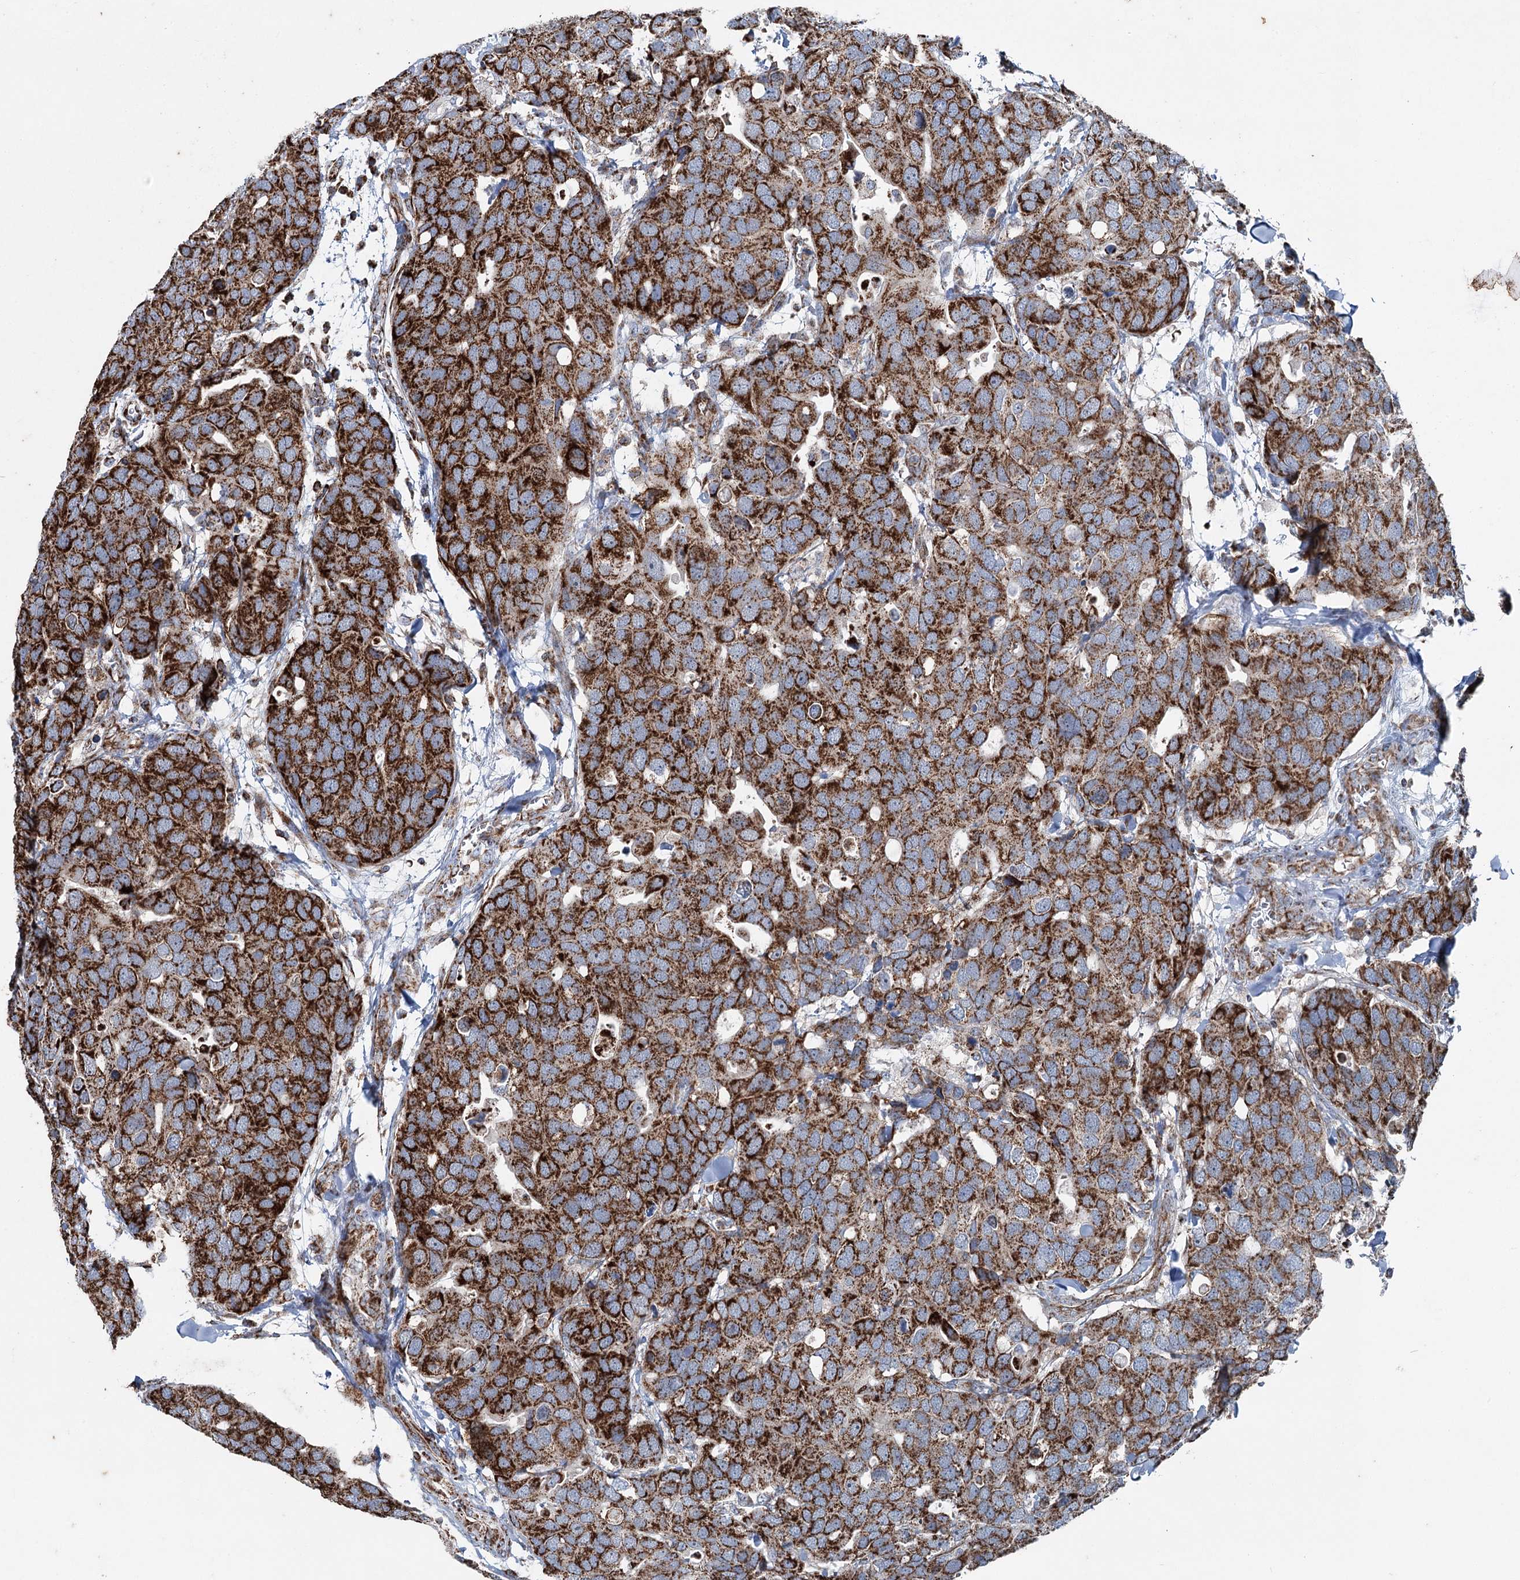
{"staining": {"intensity": "strong", "quantity": ">75%", "location": "cytoplasmic/membranous"}, "tissue": "breast cancer", "cell_type": "Tumor cells", "image_type": "cancer", "snomed": [{"axis": "morphology", "description": "Duct carcinoma"}, {"axis": "topography", "description": "Breast"}], "caption": "Immunohistochemical staining of human breast cancer (infiltrating ductal carcinoma) shows high levels of strong cytoplasmic/membranous expression in about >75% of tumor cells.", "gene": "UCN3", "patient": {"sex": "female", "age": 83}}